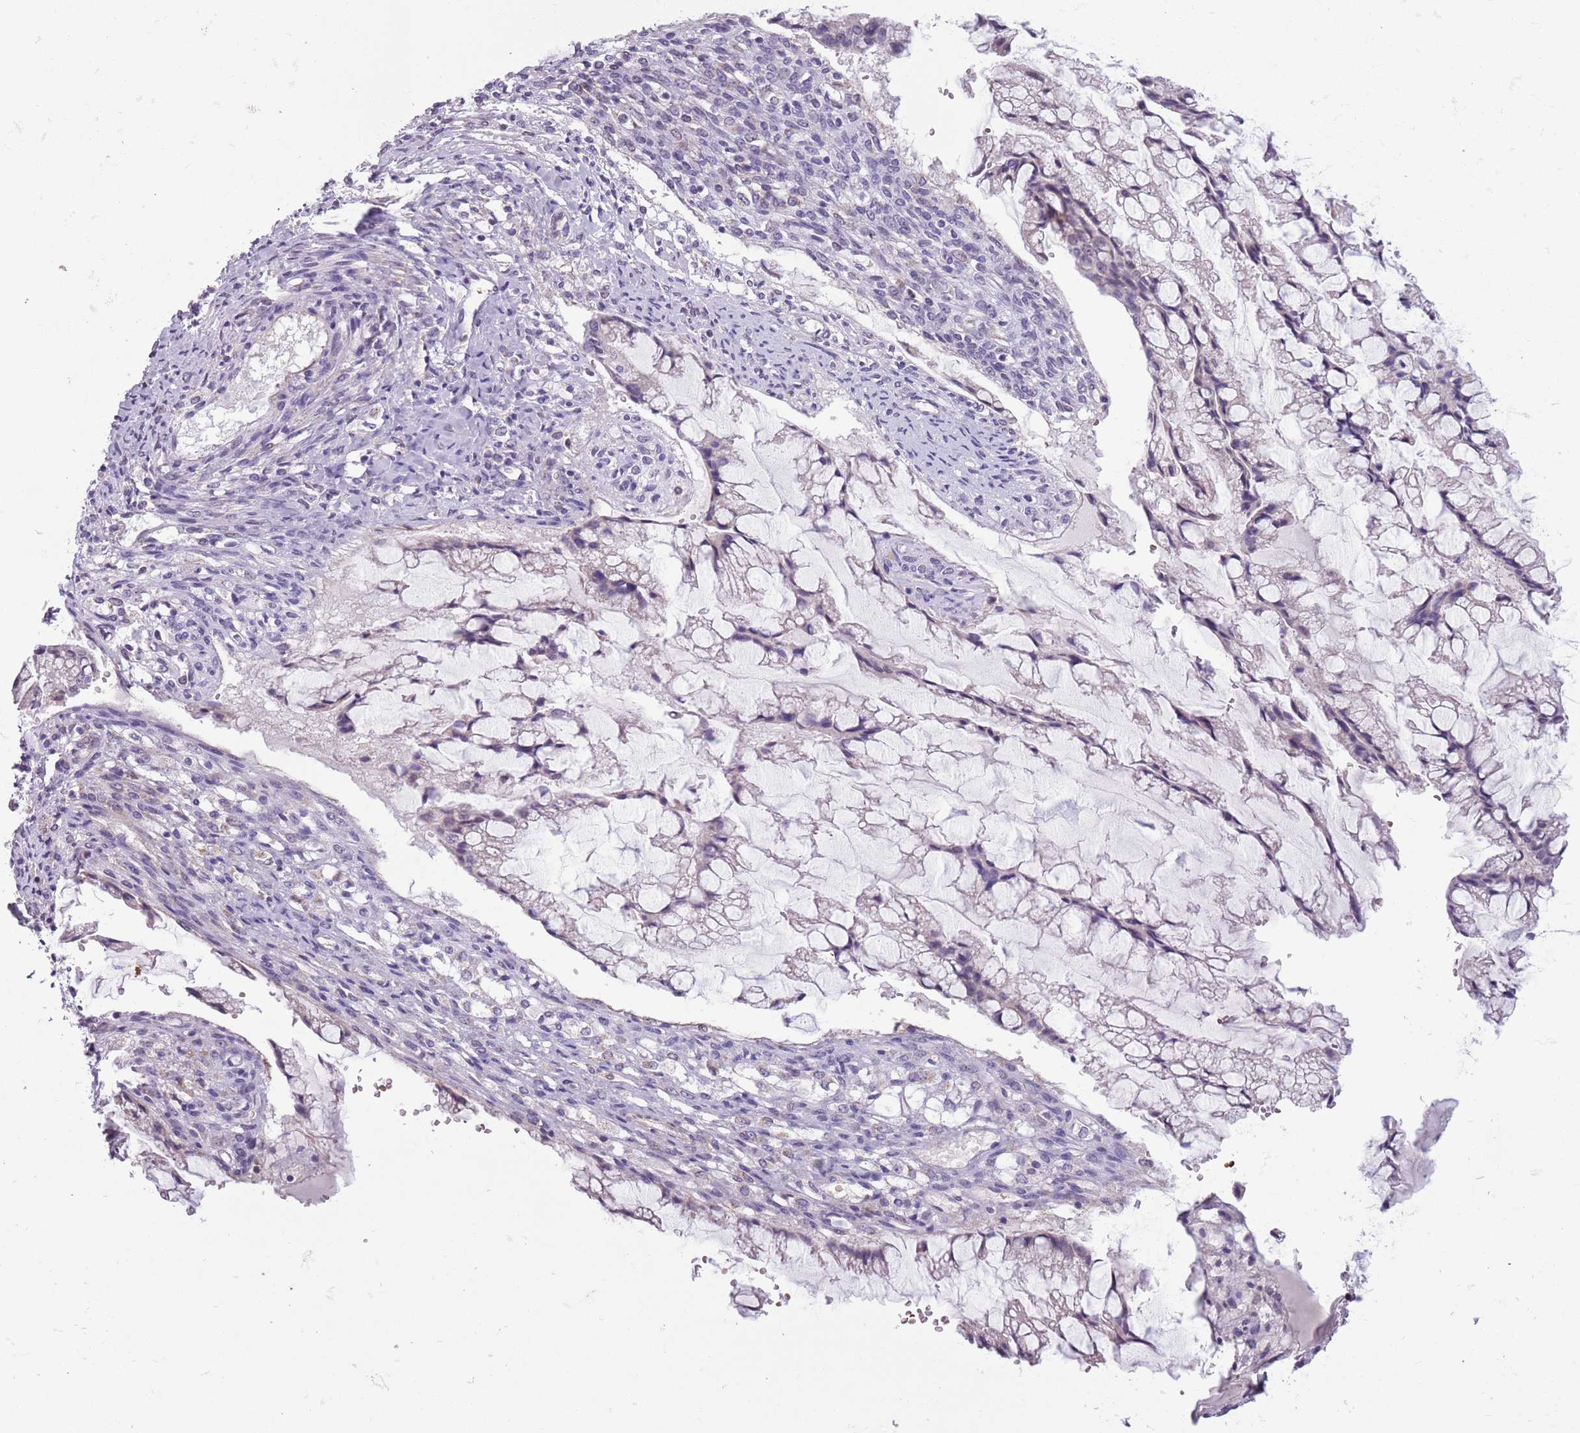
{"staining": {"intensity": "negative", "quantity": "none", "location": "none"}, "tissue": "ovarian cancer", "cell_type": "Tumor cells", "image_type": "cancer", "snomed": [{"axis": "morphology", "description": "Cystadenocarcinoma, mucinous, NOS"}, {"axis": "topography", "description": "Ovary"}], "caption": "IHC photomicrograph of ovarian cancer stained for a protein (brown), which exhibits no positivity in tumor cells.", "gene": "ADCY7", "patient": {"sex": "female", "age": 73}}